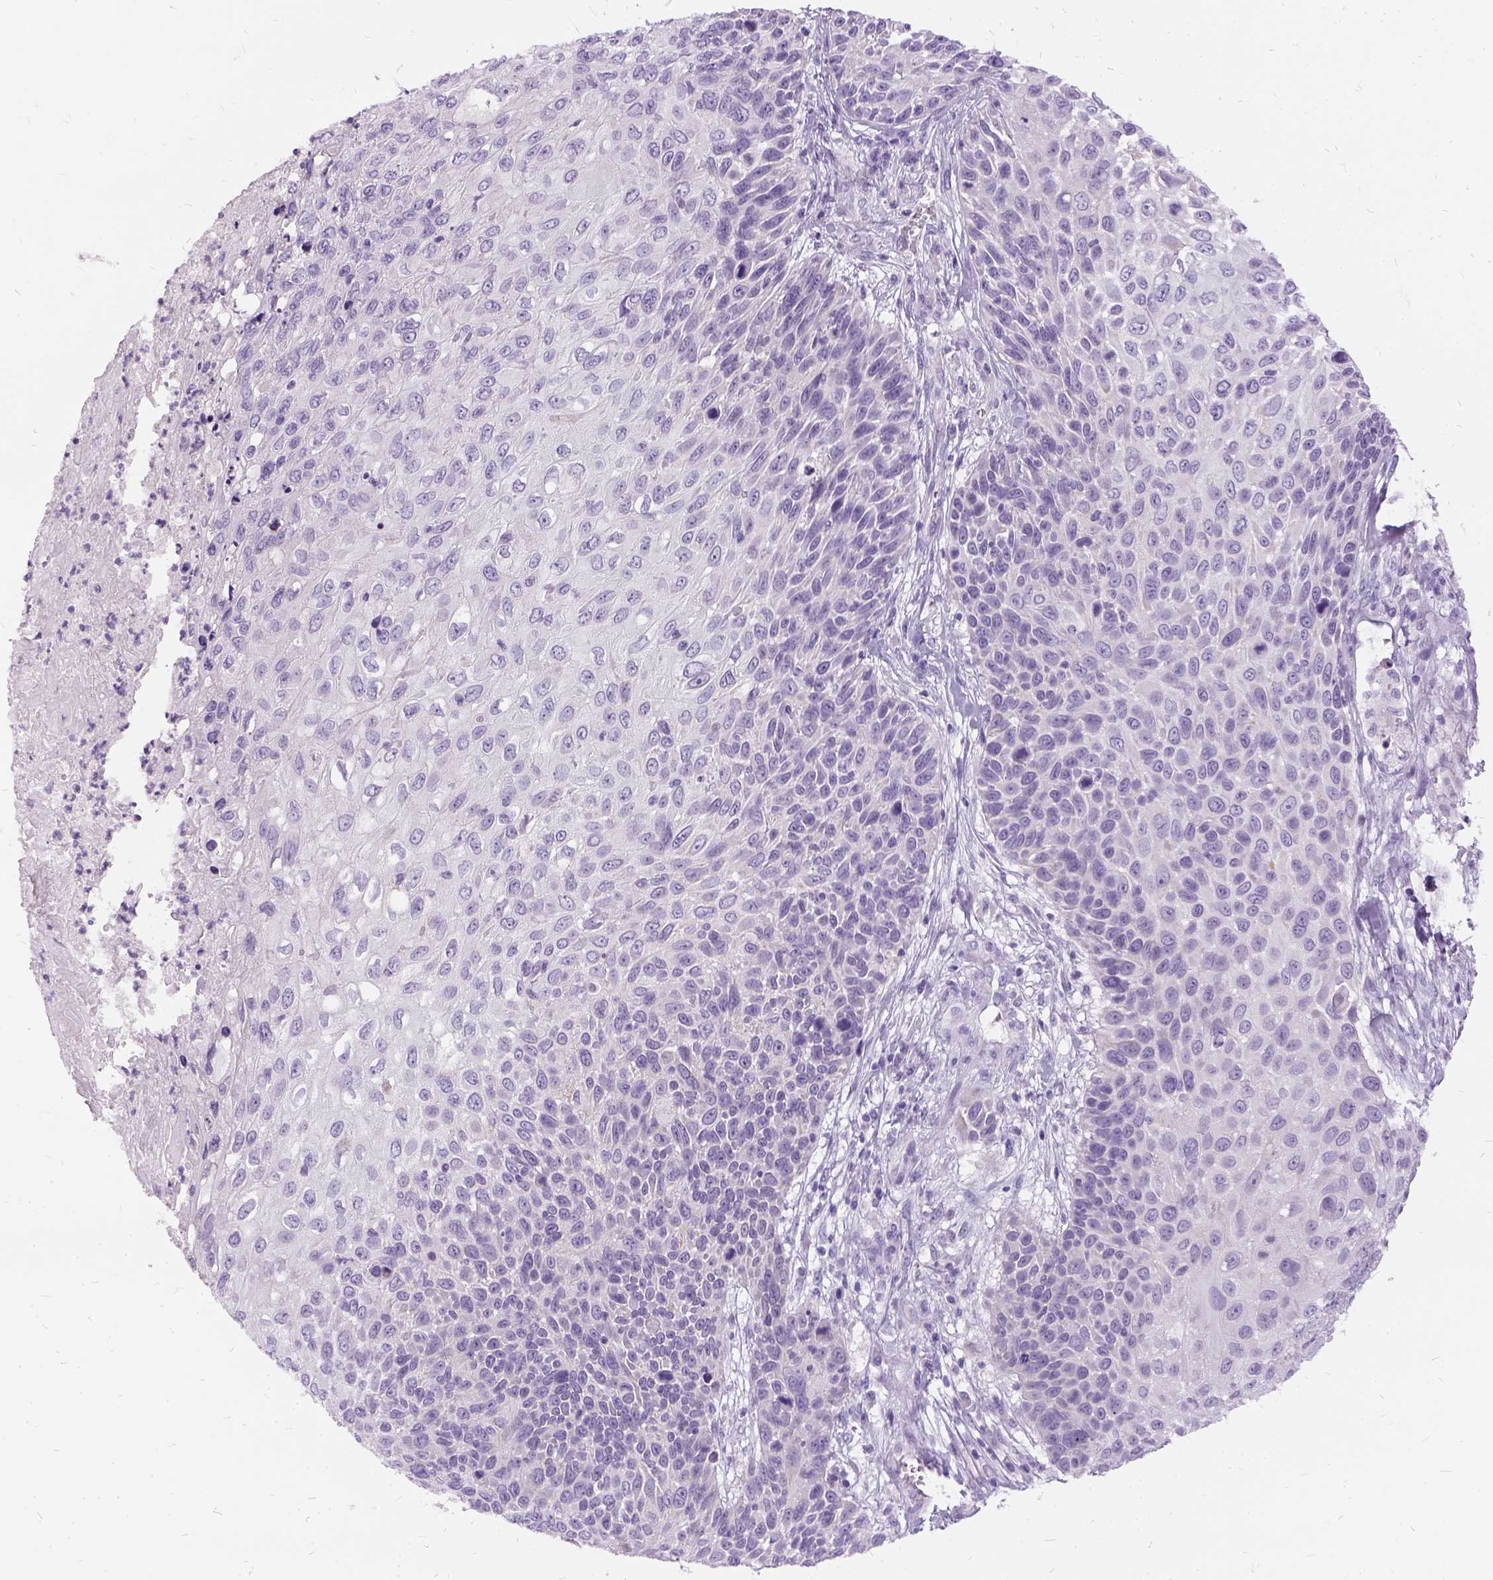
{"staining": {"intensity": "negative", "quantity": "none", "location": "none"}, "tissue": "skin cancer", "cell_type": "Tumor cells", "image_type": "cancer", "snomed": [{"axis": "morphology", "description": "Squamous cell carcinoma, NOS"}, {"axis": "topography", "description": "Skin"}], "caption": "Immunohistochemistry (IHC) of skin cancer (squamous cell carcinoma) reveals no staining in tumor cells.", "gene": "FDX1", "patient": {"sex": "male", "age": 92}}